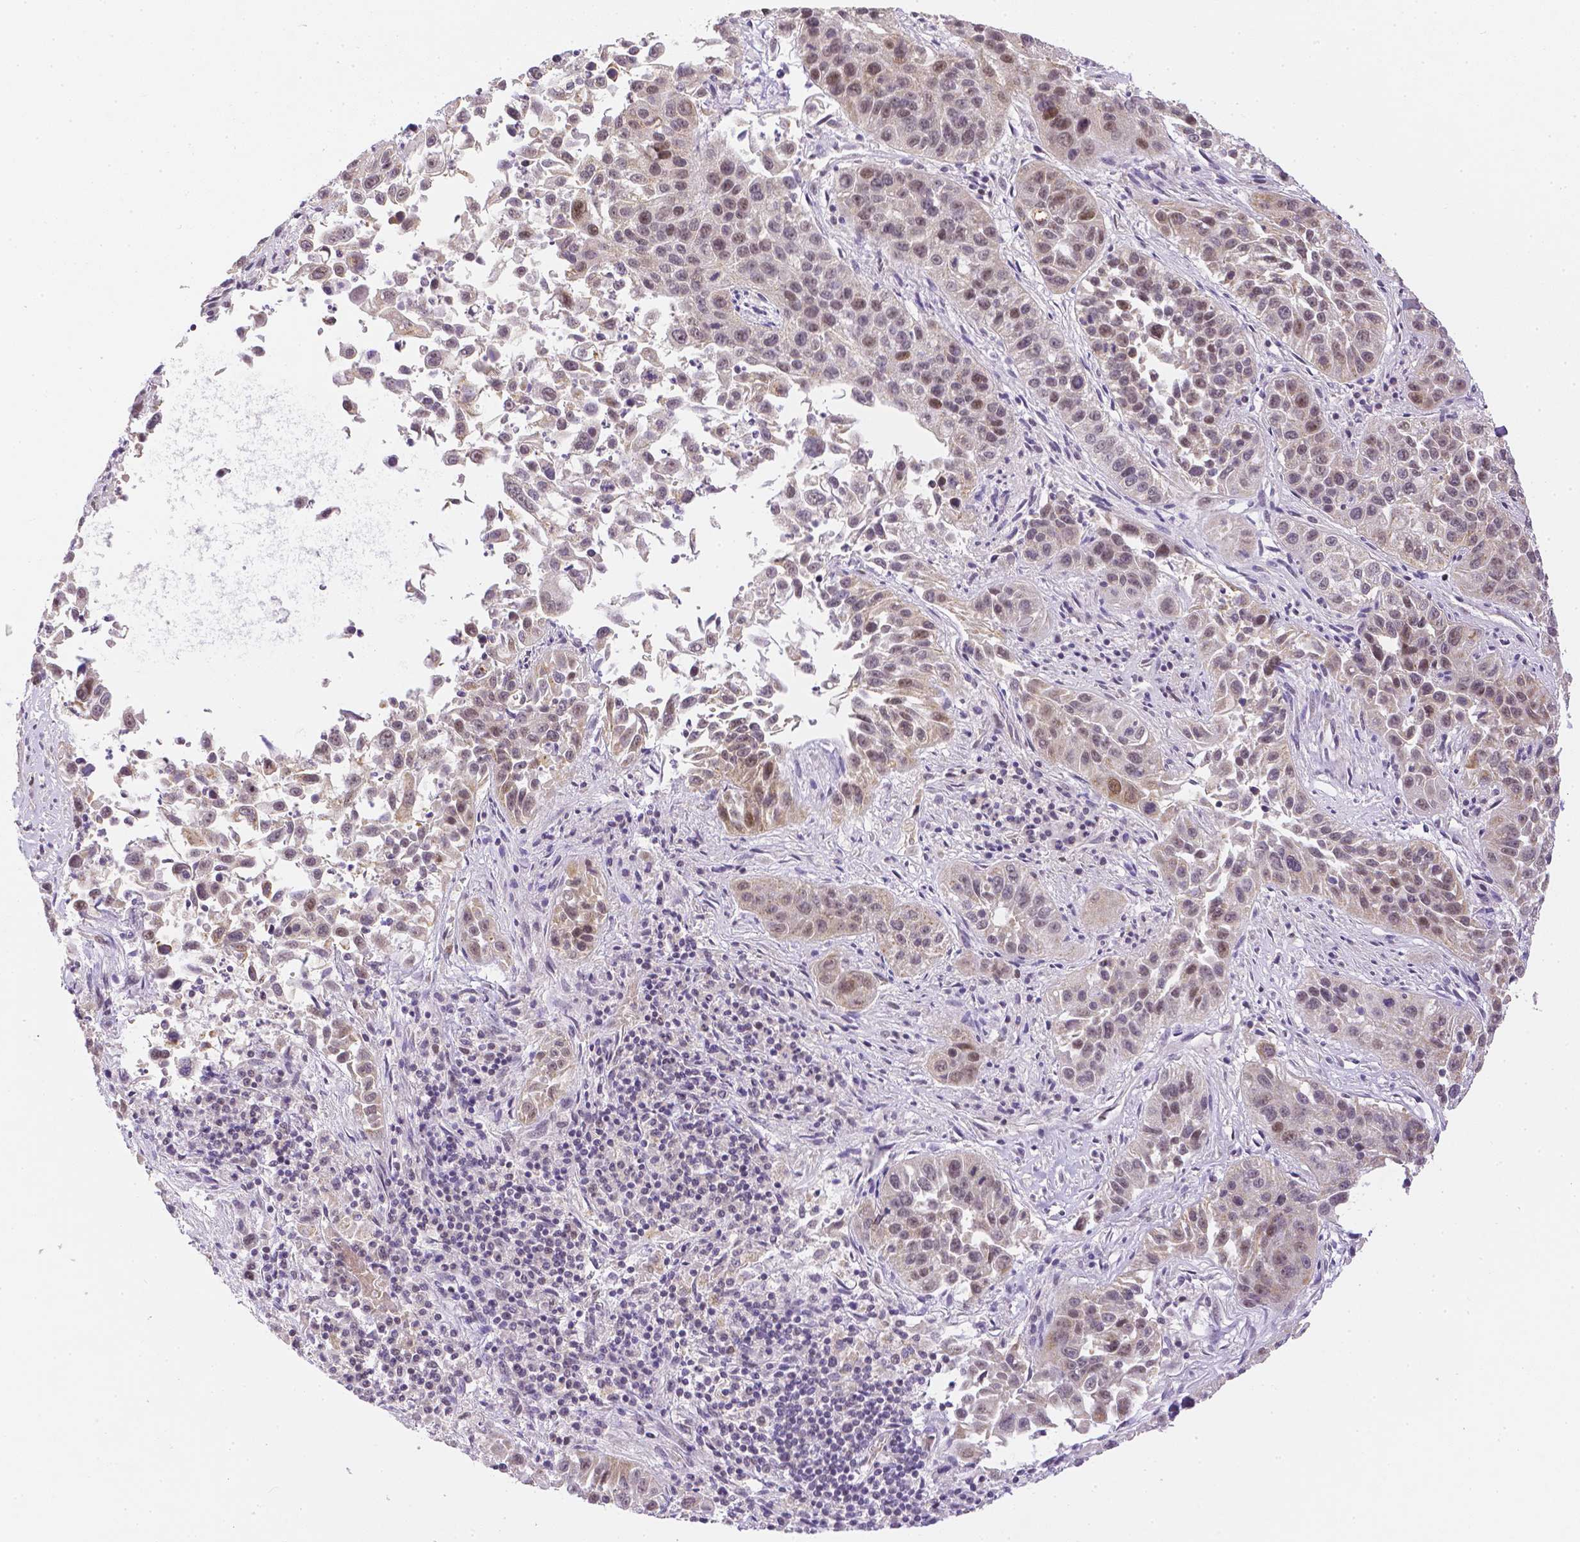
{"staining": {"intensity": "weak", "quantity": "25%-75%", "location": "nuclear"}, "tissue": "lung cancer", "cell_type": "Tumor cells", "image_type": "cancer", "snomed": [{"axis": "morphology", "description": "Squamous cell carcinoma, NOS"}, {"axis": "topography", "description": "Lung"}], "caption": "A brown stain highlights weak nuclear expression of a protein in squamous cell carcinoma (lung) tumor cells.", "gene": "ZNF280B", "patient": {"sex": "female", "age": 61}}